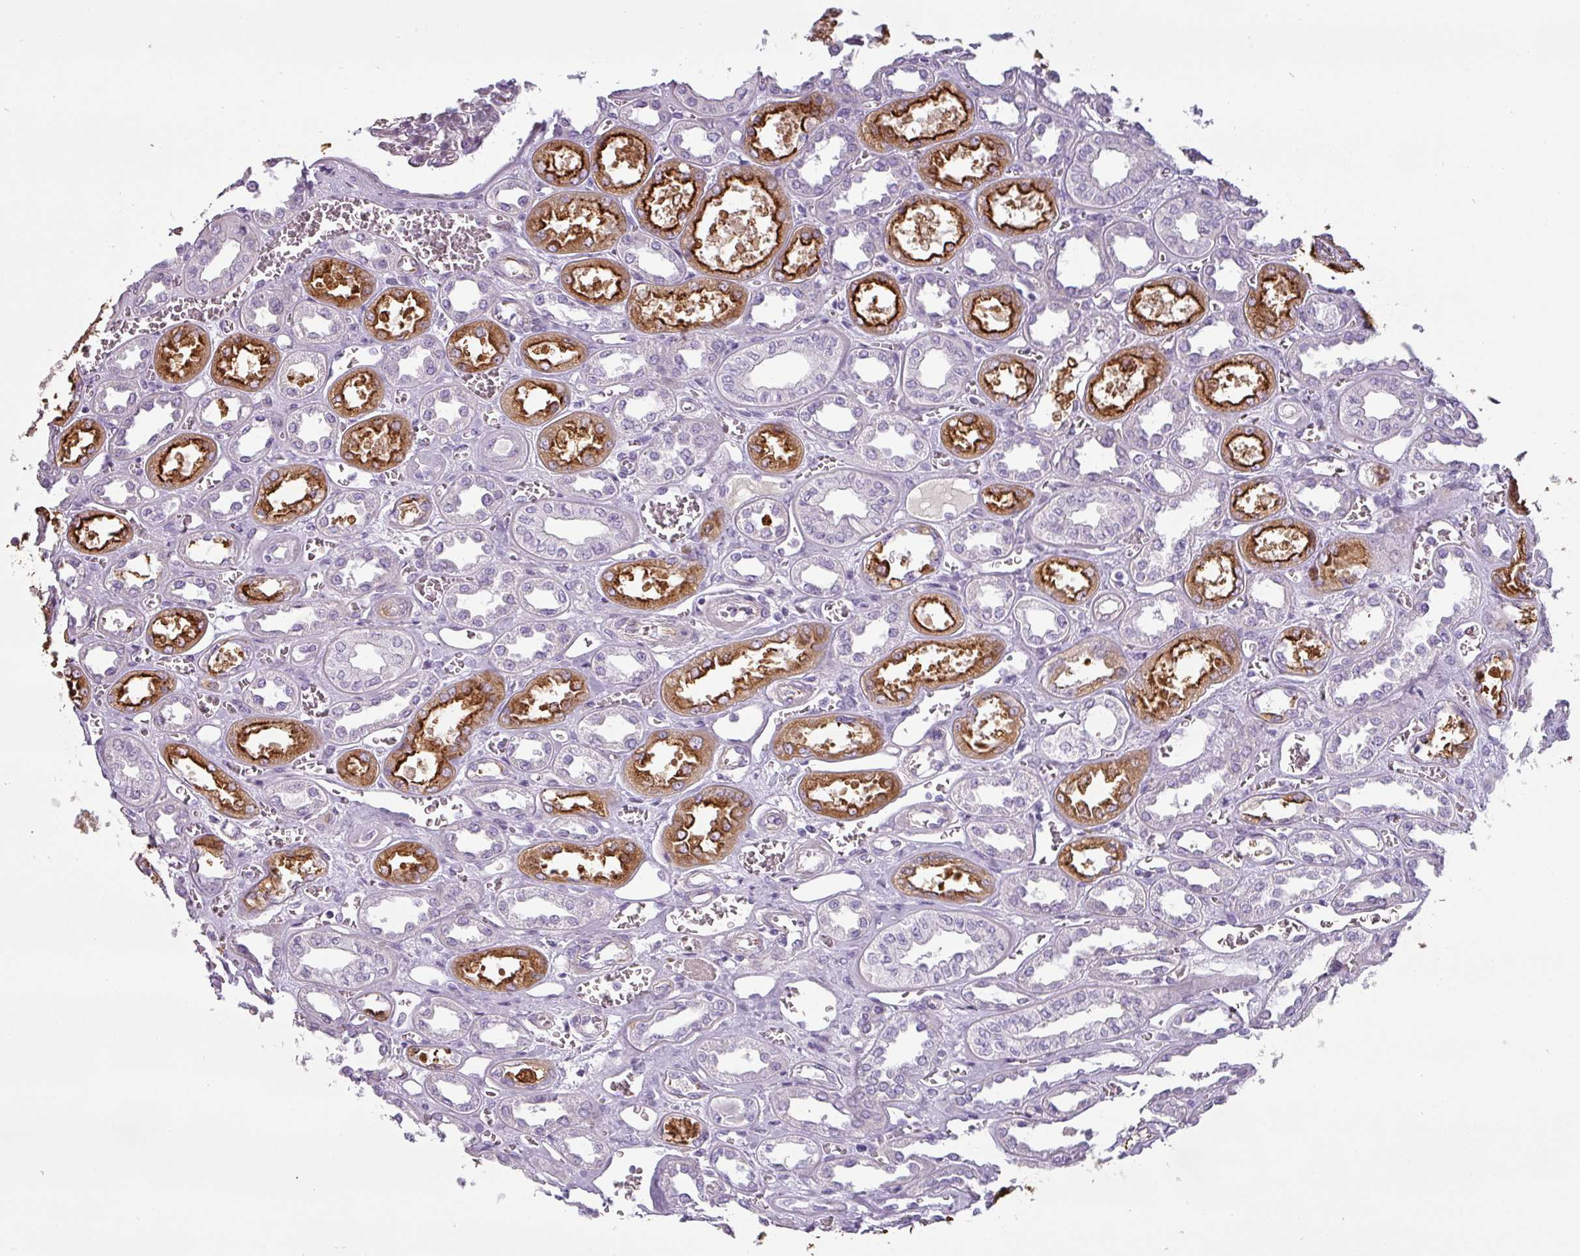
{"staining": {"intensity": "negative", "quantity": "none", "location": "none"}, "tissue": "kidney", "cell_type": "Cells in glomeruli", "image_type": "normal", "snomed": [{"axis": "morphology", "description": "Normal tissue, NOS"}, {"axis": "morphology", "description": "Adenocarcinoma, NOS"}, {"axis": "topography", "description": "Kidney"}], "caption": "High power microscopy image of an immunohistochemistry (IHC) image of benign kidney, revealing no significant expression in cells in glomeruli.", "gene": "CHRDL1", "patient": {"sex": "female", "age": 68}}